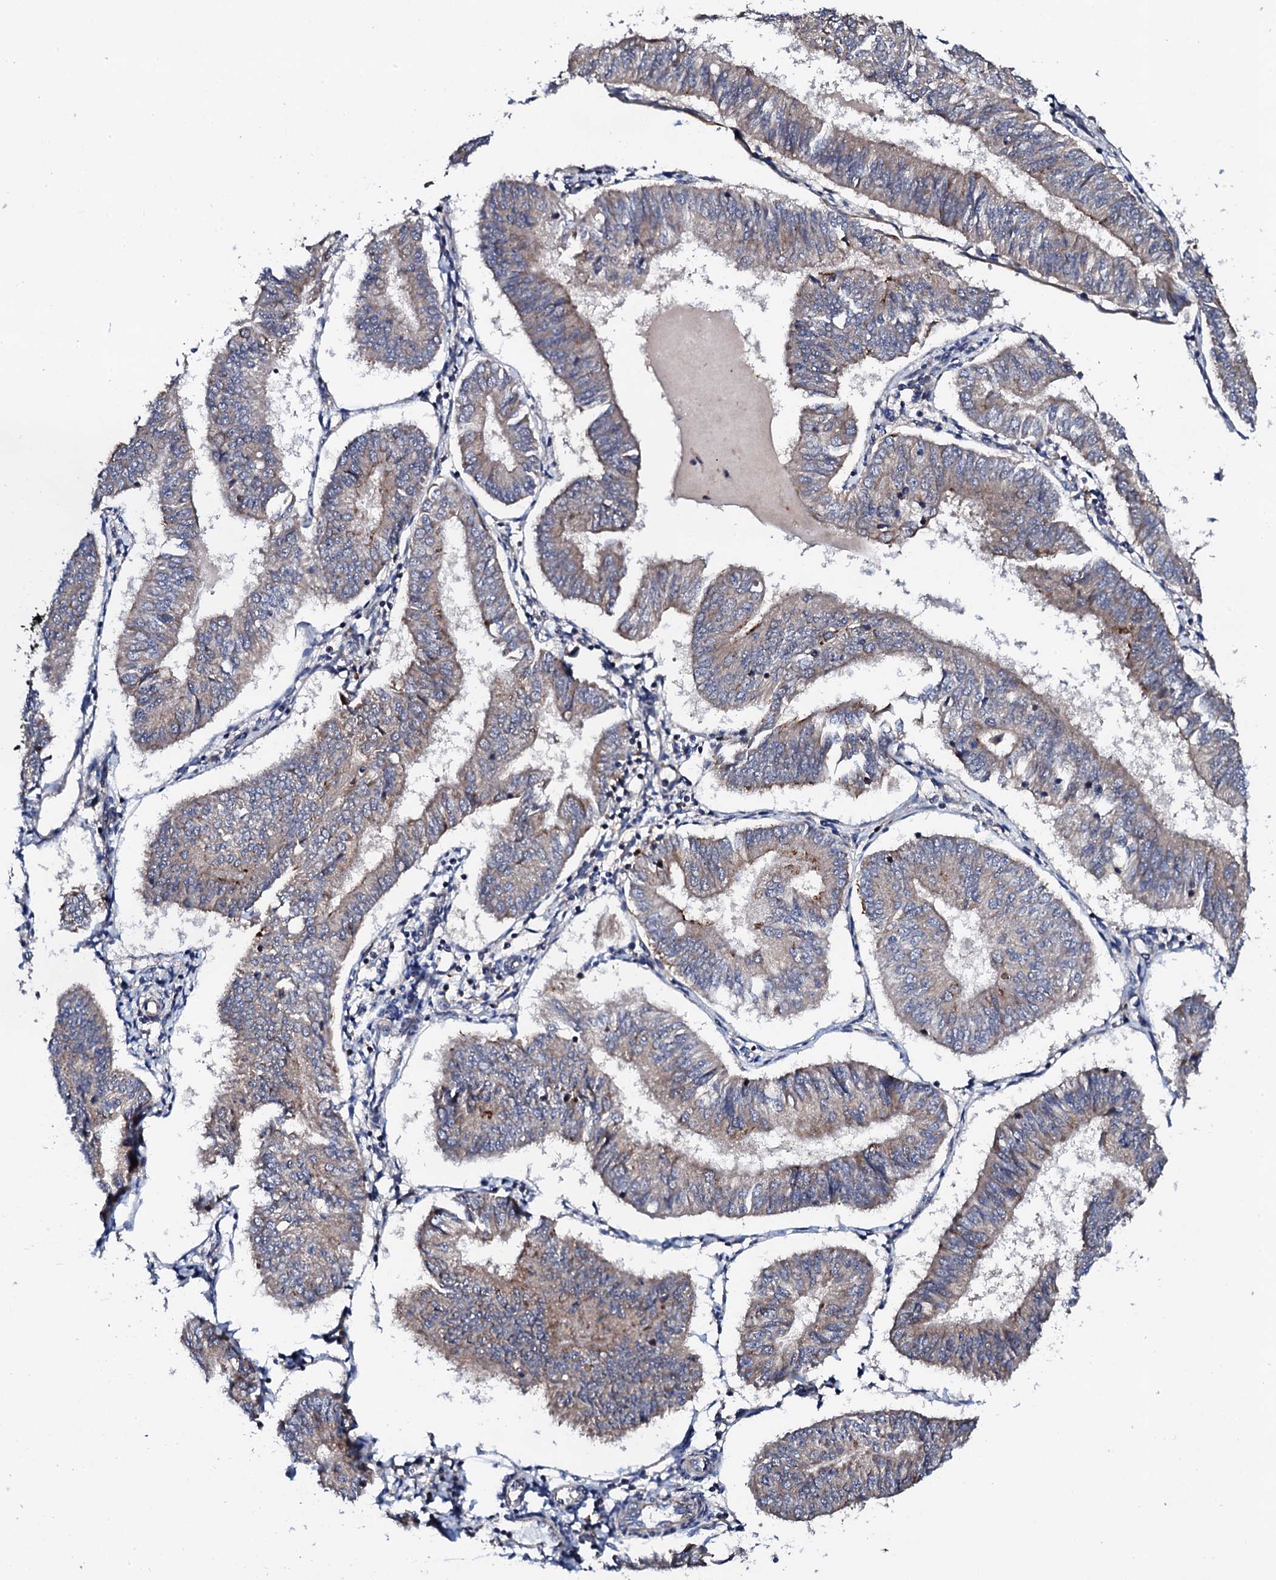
{"staining": {"intensity": "weak", "quantity": "<25%", "location": "cytoplasmic/membranous"}, "tissue": "endometrial cancer", "cell_type": "Tumor cells", "image_type": "cancer", "snomed": [{"axis": "morphology", "description": "Adenocarcinoma, NOS"}, {"axis": "topography", "description": "Endometrium"}], "caption": "High magnification brightfield microscopy of endometrial cancer stained with DAB (3,3'-diaminobenzidine) (brown) and counterstained with hematoxylin (blue): tumor cells show no significant positivity.", "gene": "COG4", "patient": {"sex": "female", "age": 58}}